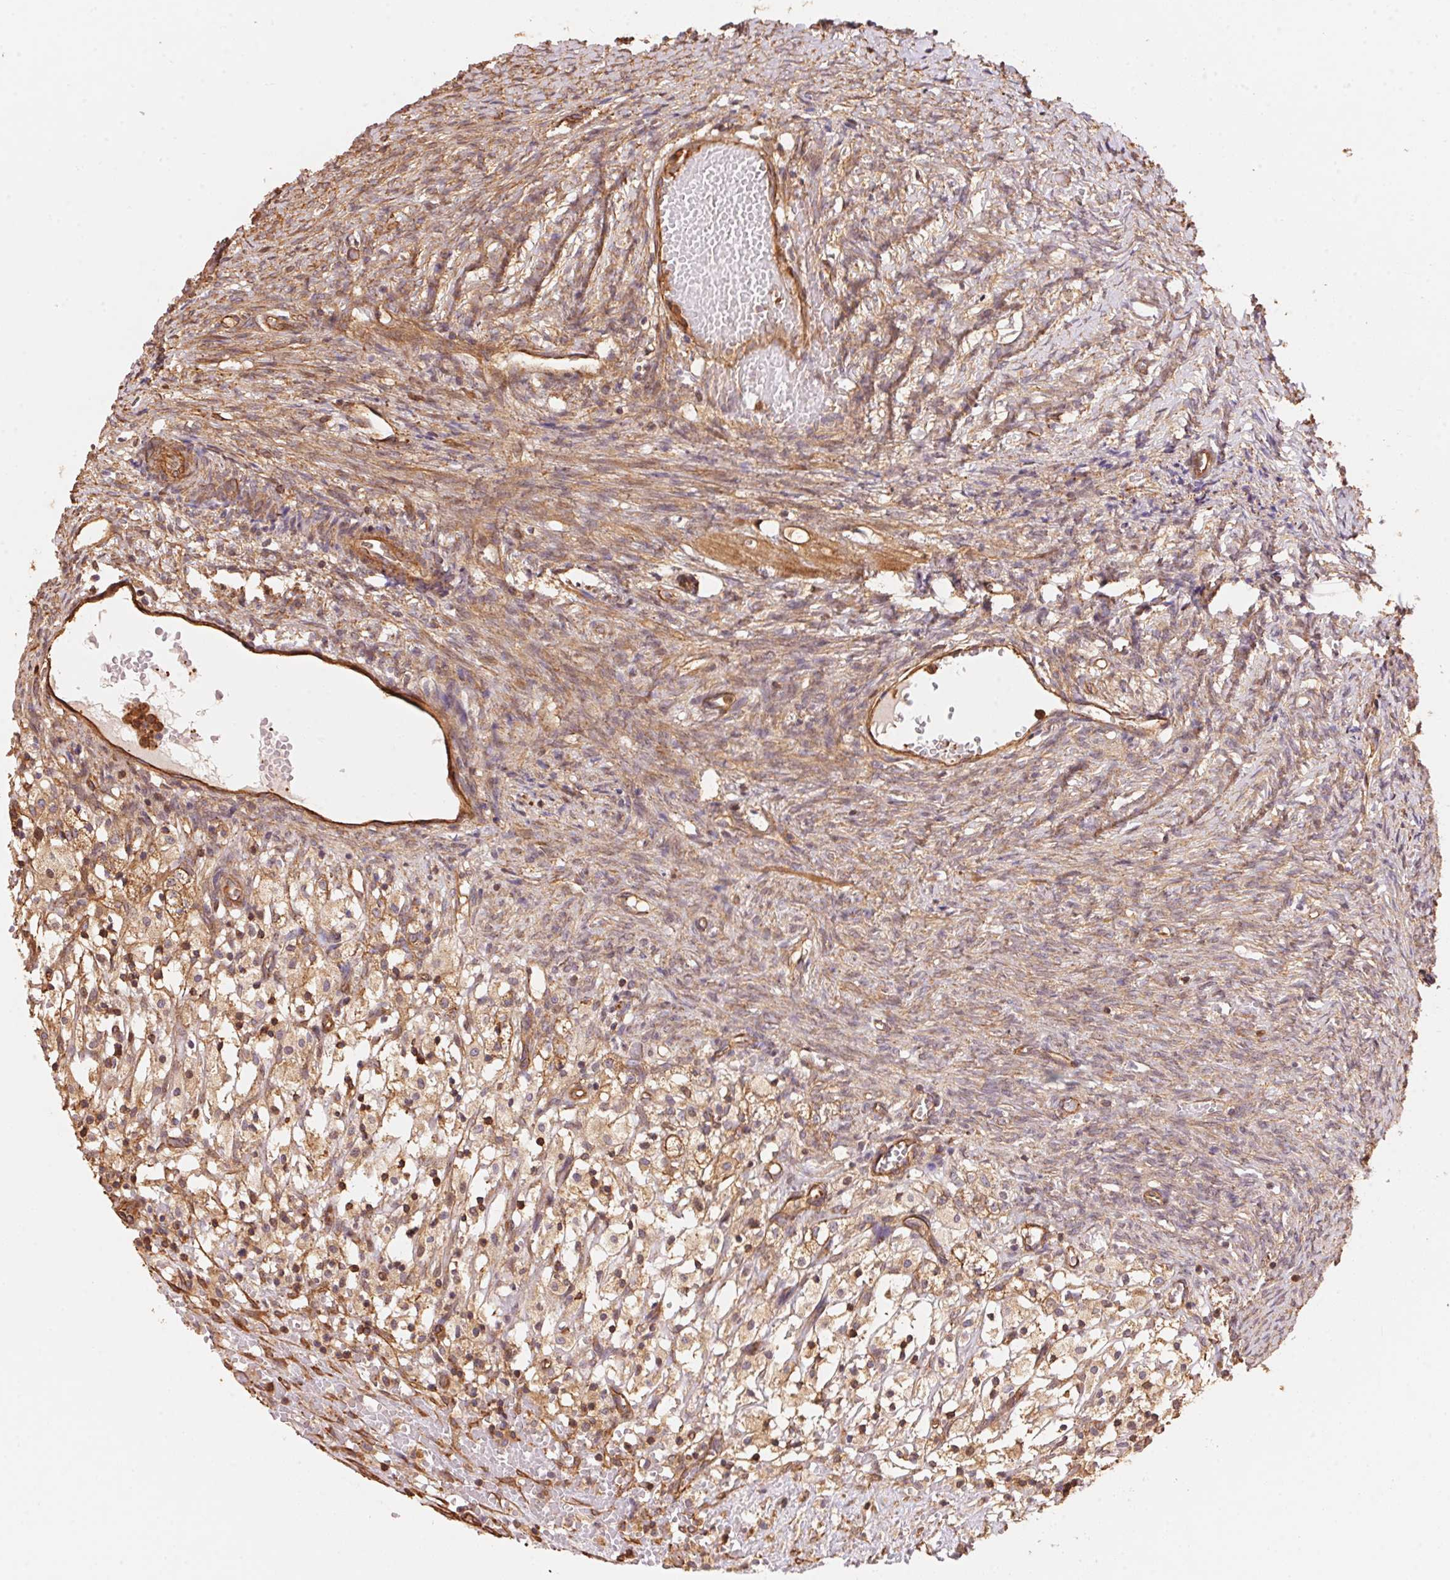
{"staining": {"intensity": "weak", "quantity": "25%-75%", "location": "cytoplasmic/membranous"}, "tissue": "ovary", "cell_type": "Ovarian stroma cells", "image_type": "normal", "snomed": [{"axis": "morphology", "description": "Normal tissue, NOS"}, {"axis": "topography", "description": "Ovary"}], "caption": "Human ovary stained with a brown dye shows weak cytoplasmic/membranous positive staining in about 25%-75% of ovarian stroma cells.", "gene": "FRAS1", "patient": {"sex": "female", "age": 46}}